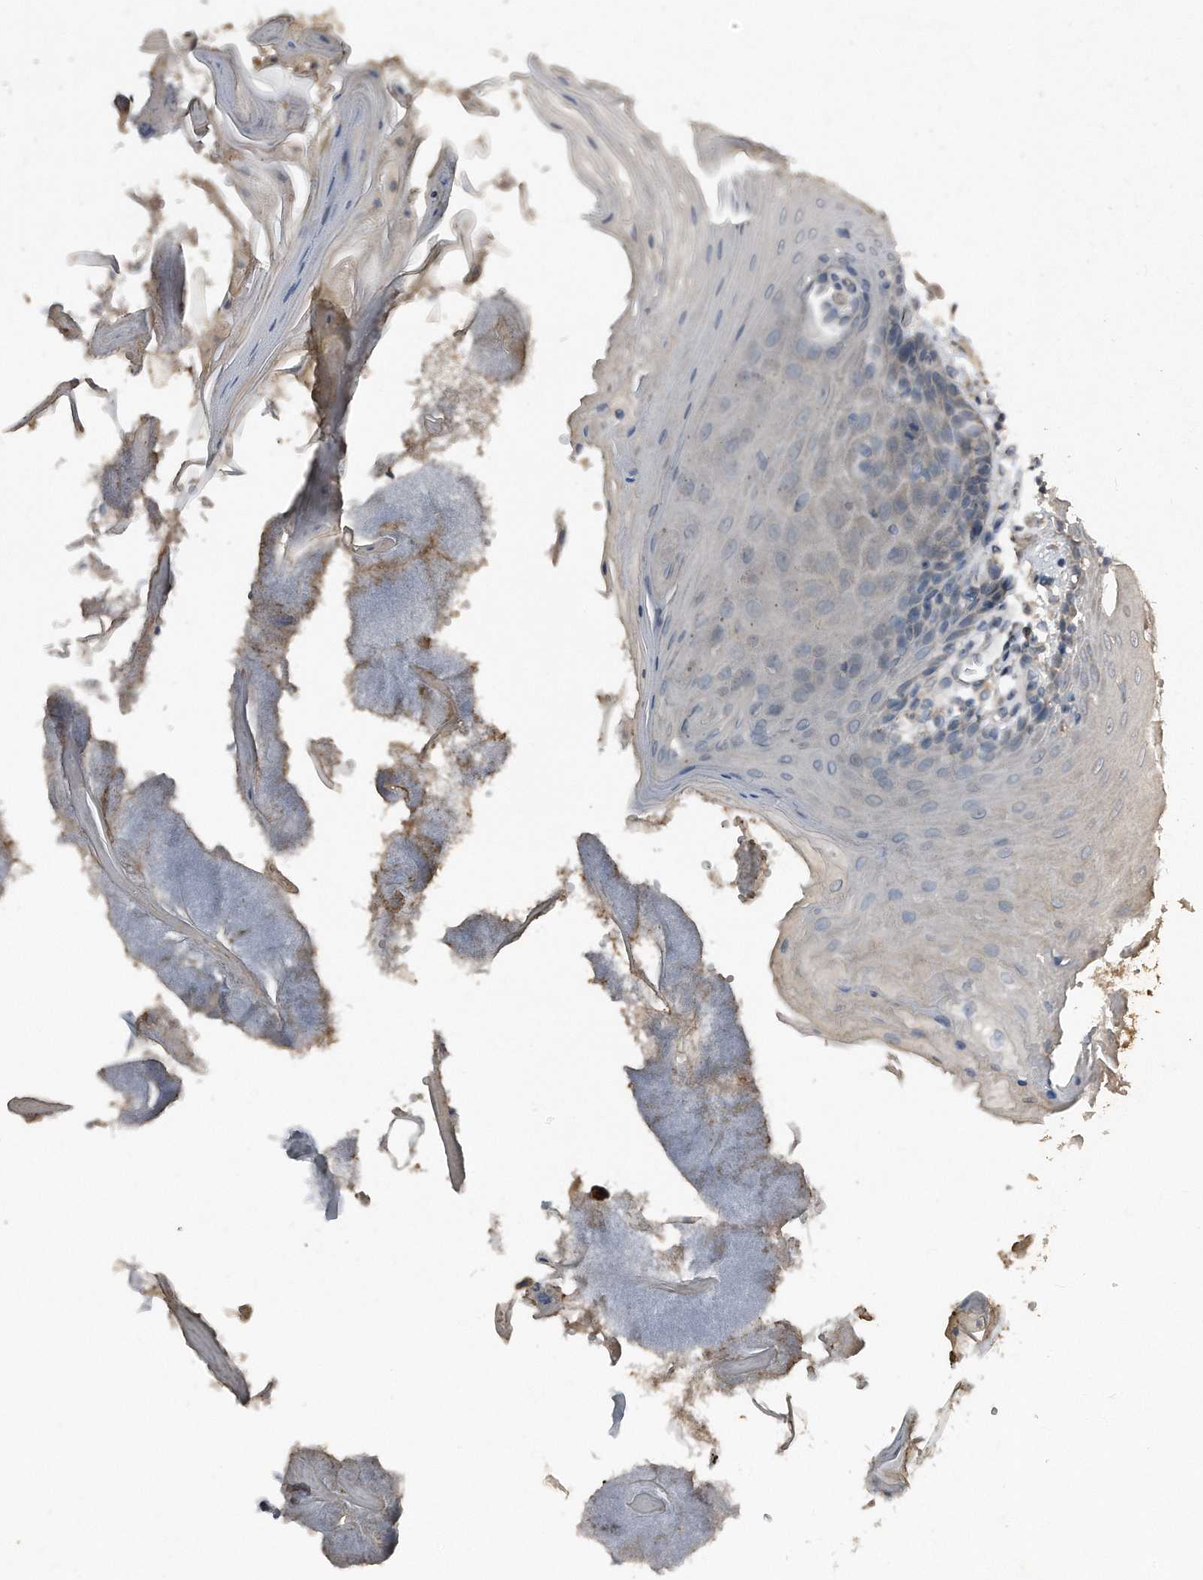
{"staining": {"intensity": "weak", "quantity": "<25%", "location": "cytoplasmic/membranous"}, "tissue": "oral mucosa", "cell_type": "Squamous epithelial cells", "image_type": "normal", "snomed": [{"axis": "morphology", "description": "Normal tissue, NOS"}, {"axis": "morphology", "description": "Squamous cell carcinoma, NOS"}, {"axis": "topography", "description": "Skeletal muscle"}, {"axis": "topography", "description": "Oral tissue"}, {"axis": "topography", "description": "Salivary gland"}, {"axis": "topography", "description": "Head-Neck"}], "caption": "This is an IHC photomicrograph of normal human oral mucosa. There is no positivity in squamous epithelial cells.", "gene": "ANKRD10", "patient": {"sex": "male", "age": 54}}